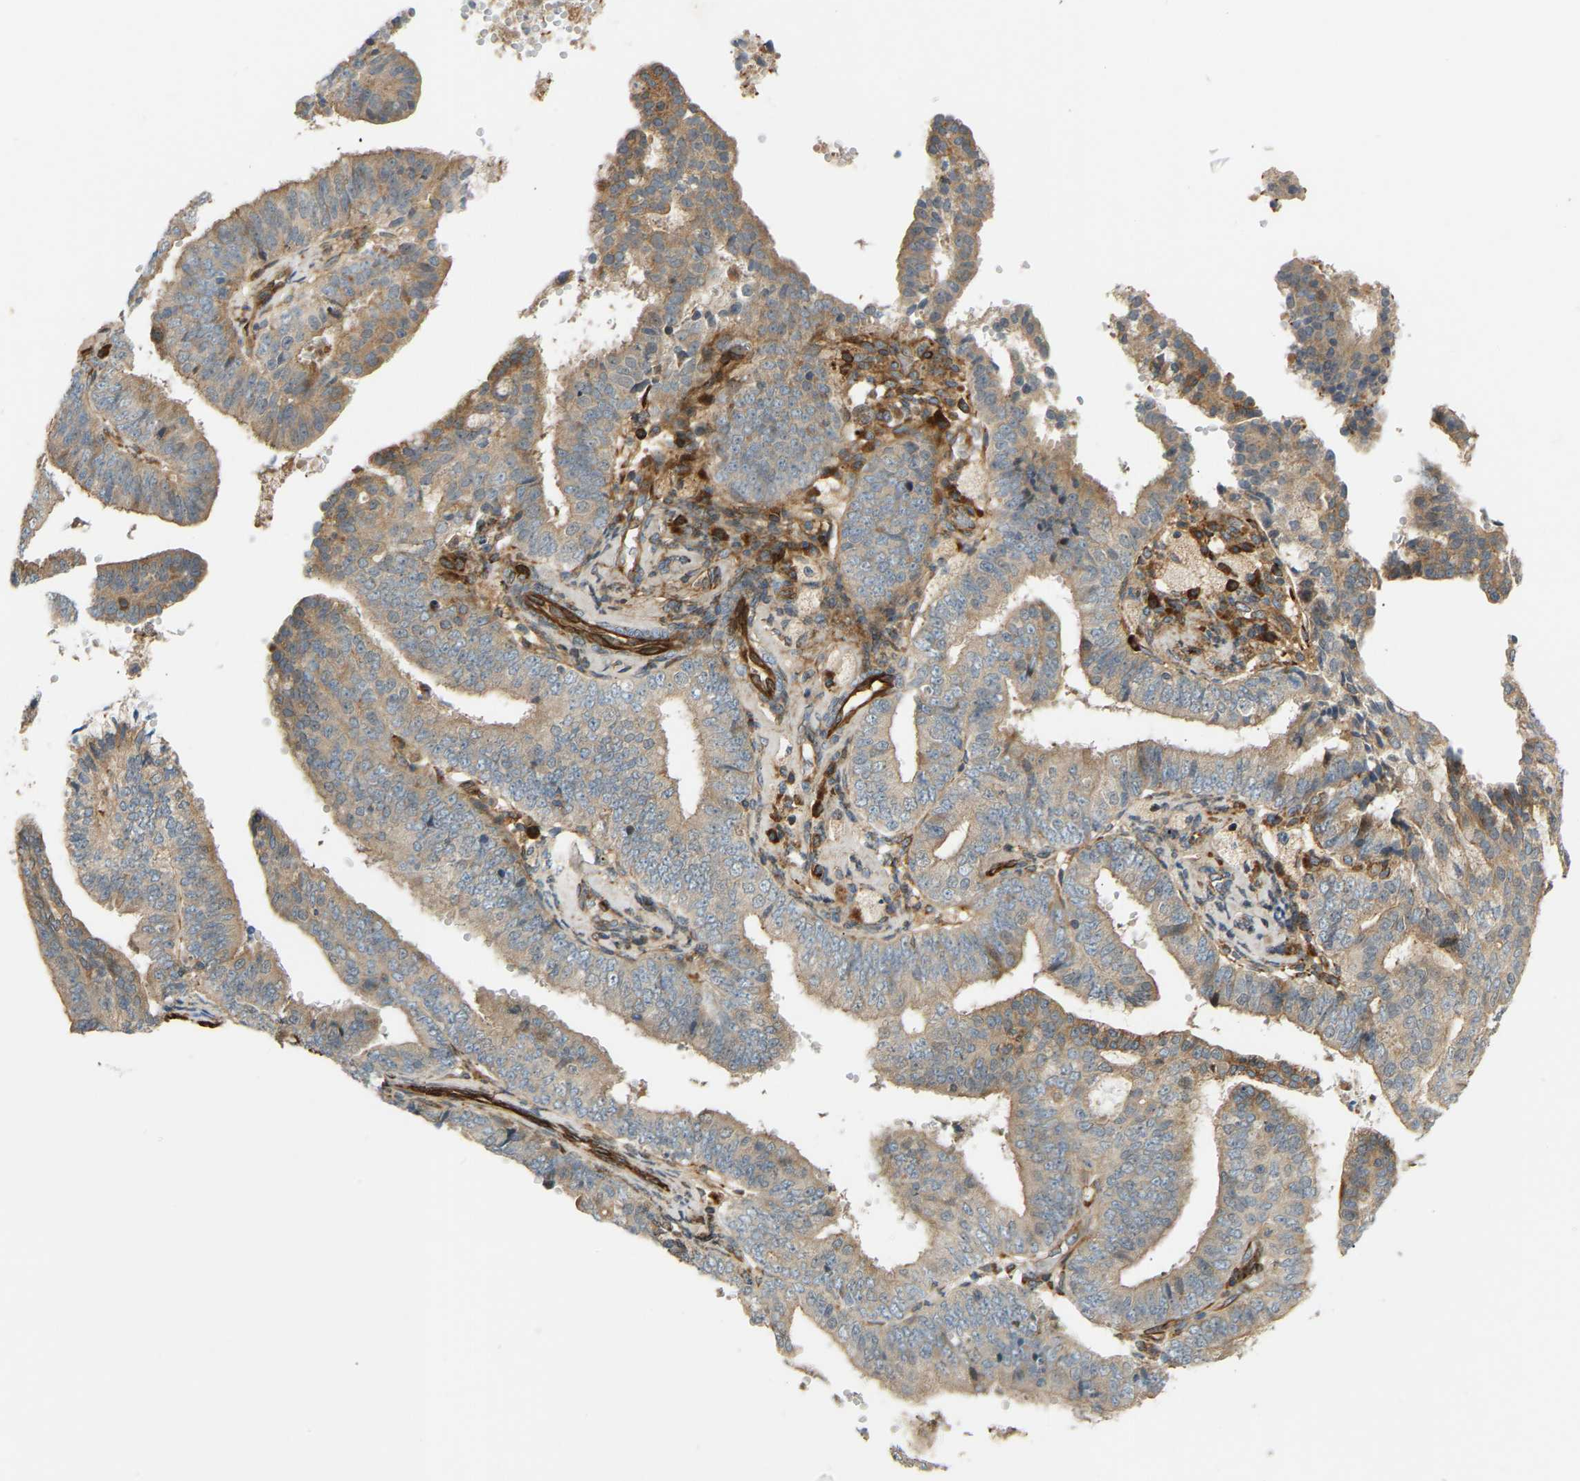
{"staining": {"intensity": "weak", "quantity": ">75%", "location": "cytoplasmic/membranous"}, "tissue": "endometrial cancer", "cell_type": "Tumor cells", "image_type": "cancer", "snomed": [{"axis": "morphology", "description": "Adenocarcinoma, NOS"}, {"axis": "topography", "description": "Endometrium"}], "caption": "The immunohistochemical stain labels weak cytoplasmic/membranous positivity in tumor cells of endometrial adenocarcinoma tissue.", "gene": "PLCG2", "patient": {"sex": "female", "age": 63}}